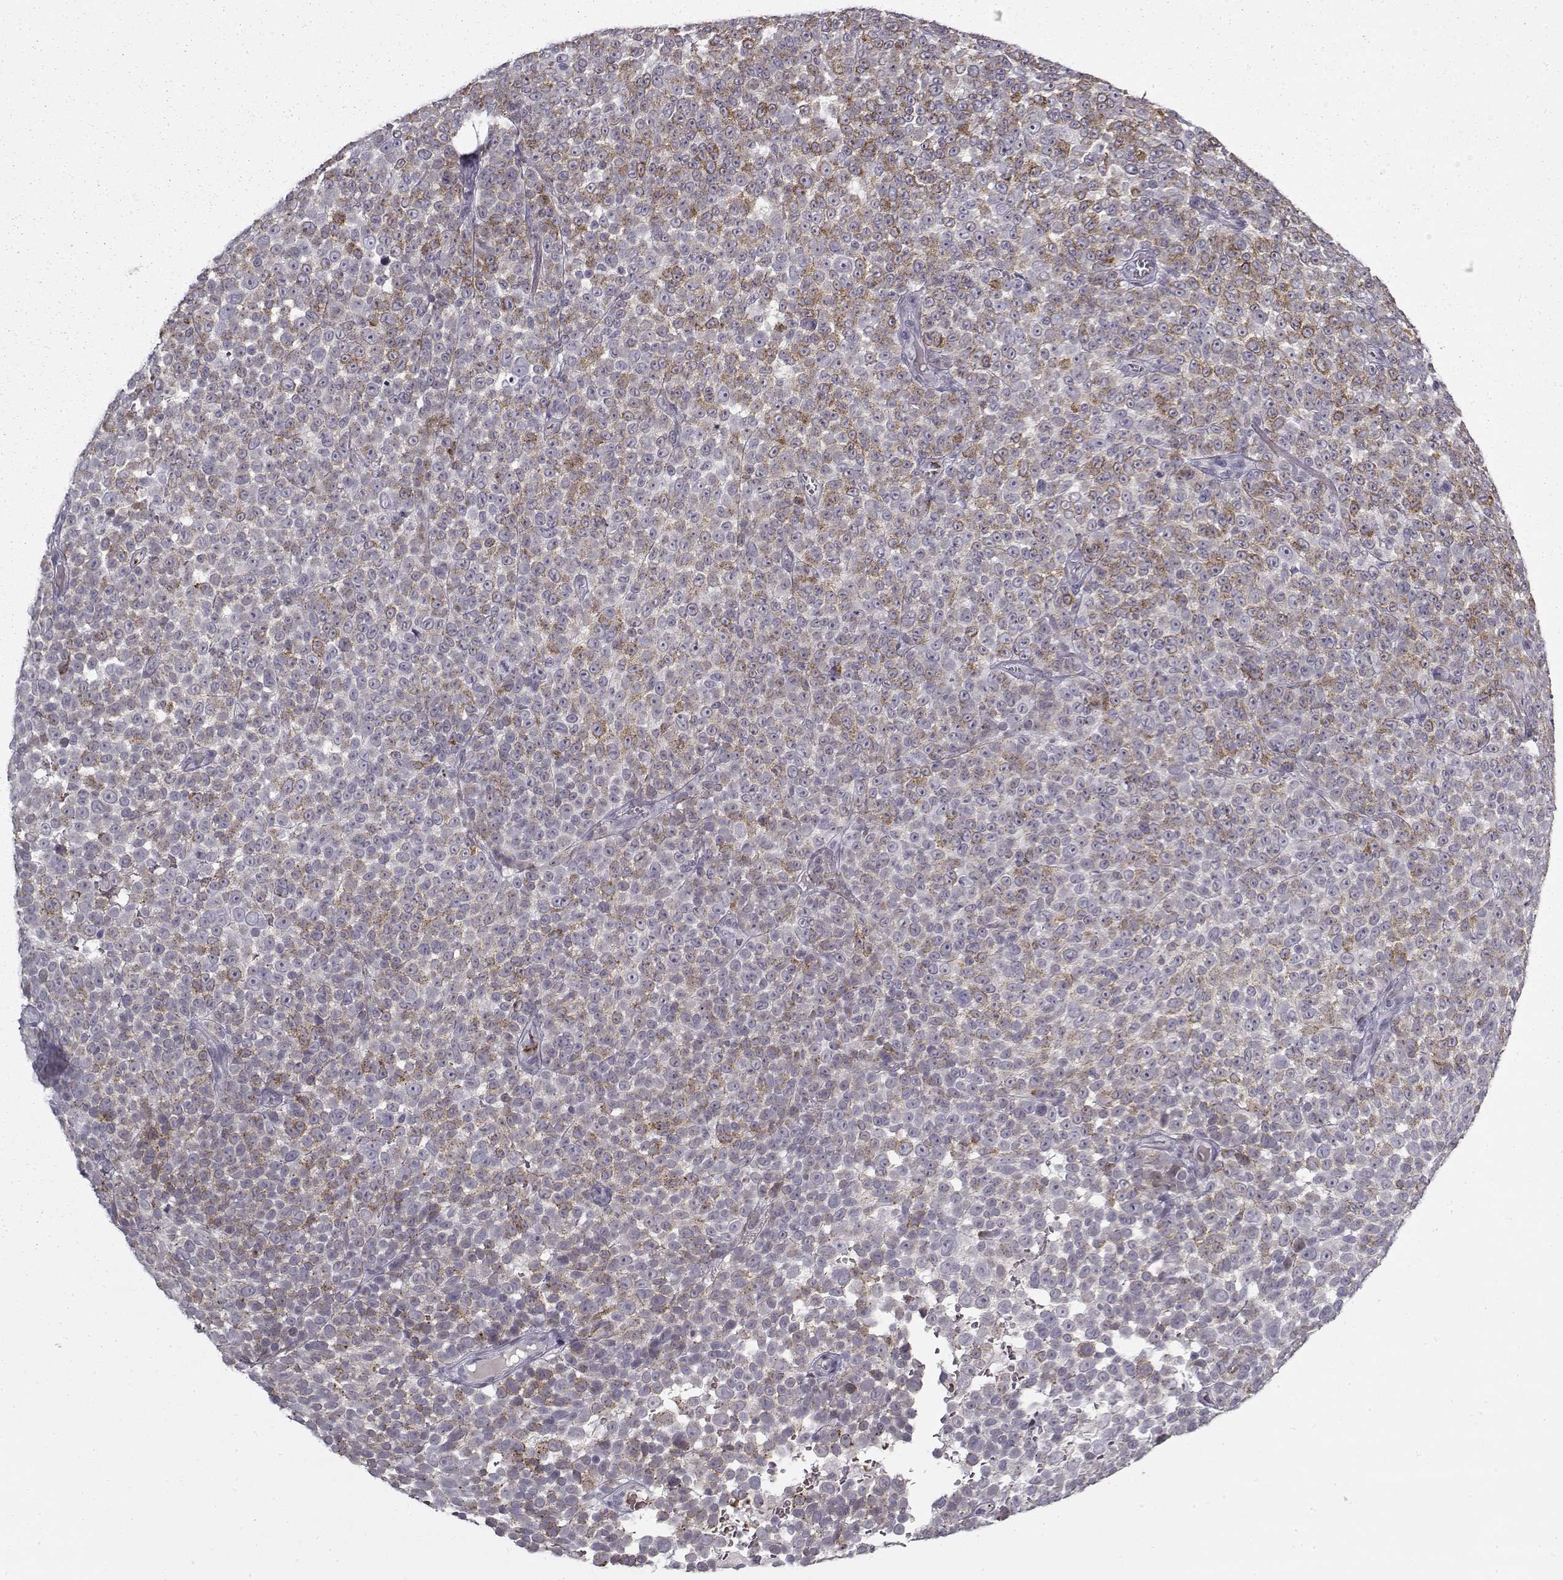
{"staining": {"intensity": "moderate", "quantity": "<25%", "location": "cytoplasmic/membranous"}, "tissue": "melanoma", "cell_type": "Tumor cells", "image_type": "cancer", "snomed": [{"axis": "morphology", "description": "Malignant melanoma, NOS"}, {"axis": "topography", "description": "Skin"}], "caption": "Immunohistochemical staining of malignant melanoma displays low levels of moderate cytoplasmic/membranous positivity in approximately <25% of tumor cells.", "gene": "SNCA", "patient": {"sex": "female", "age": 95}}